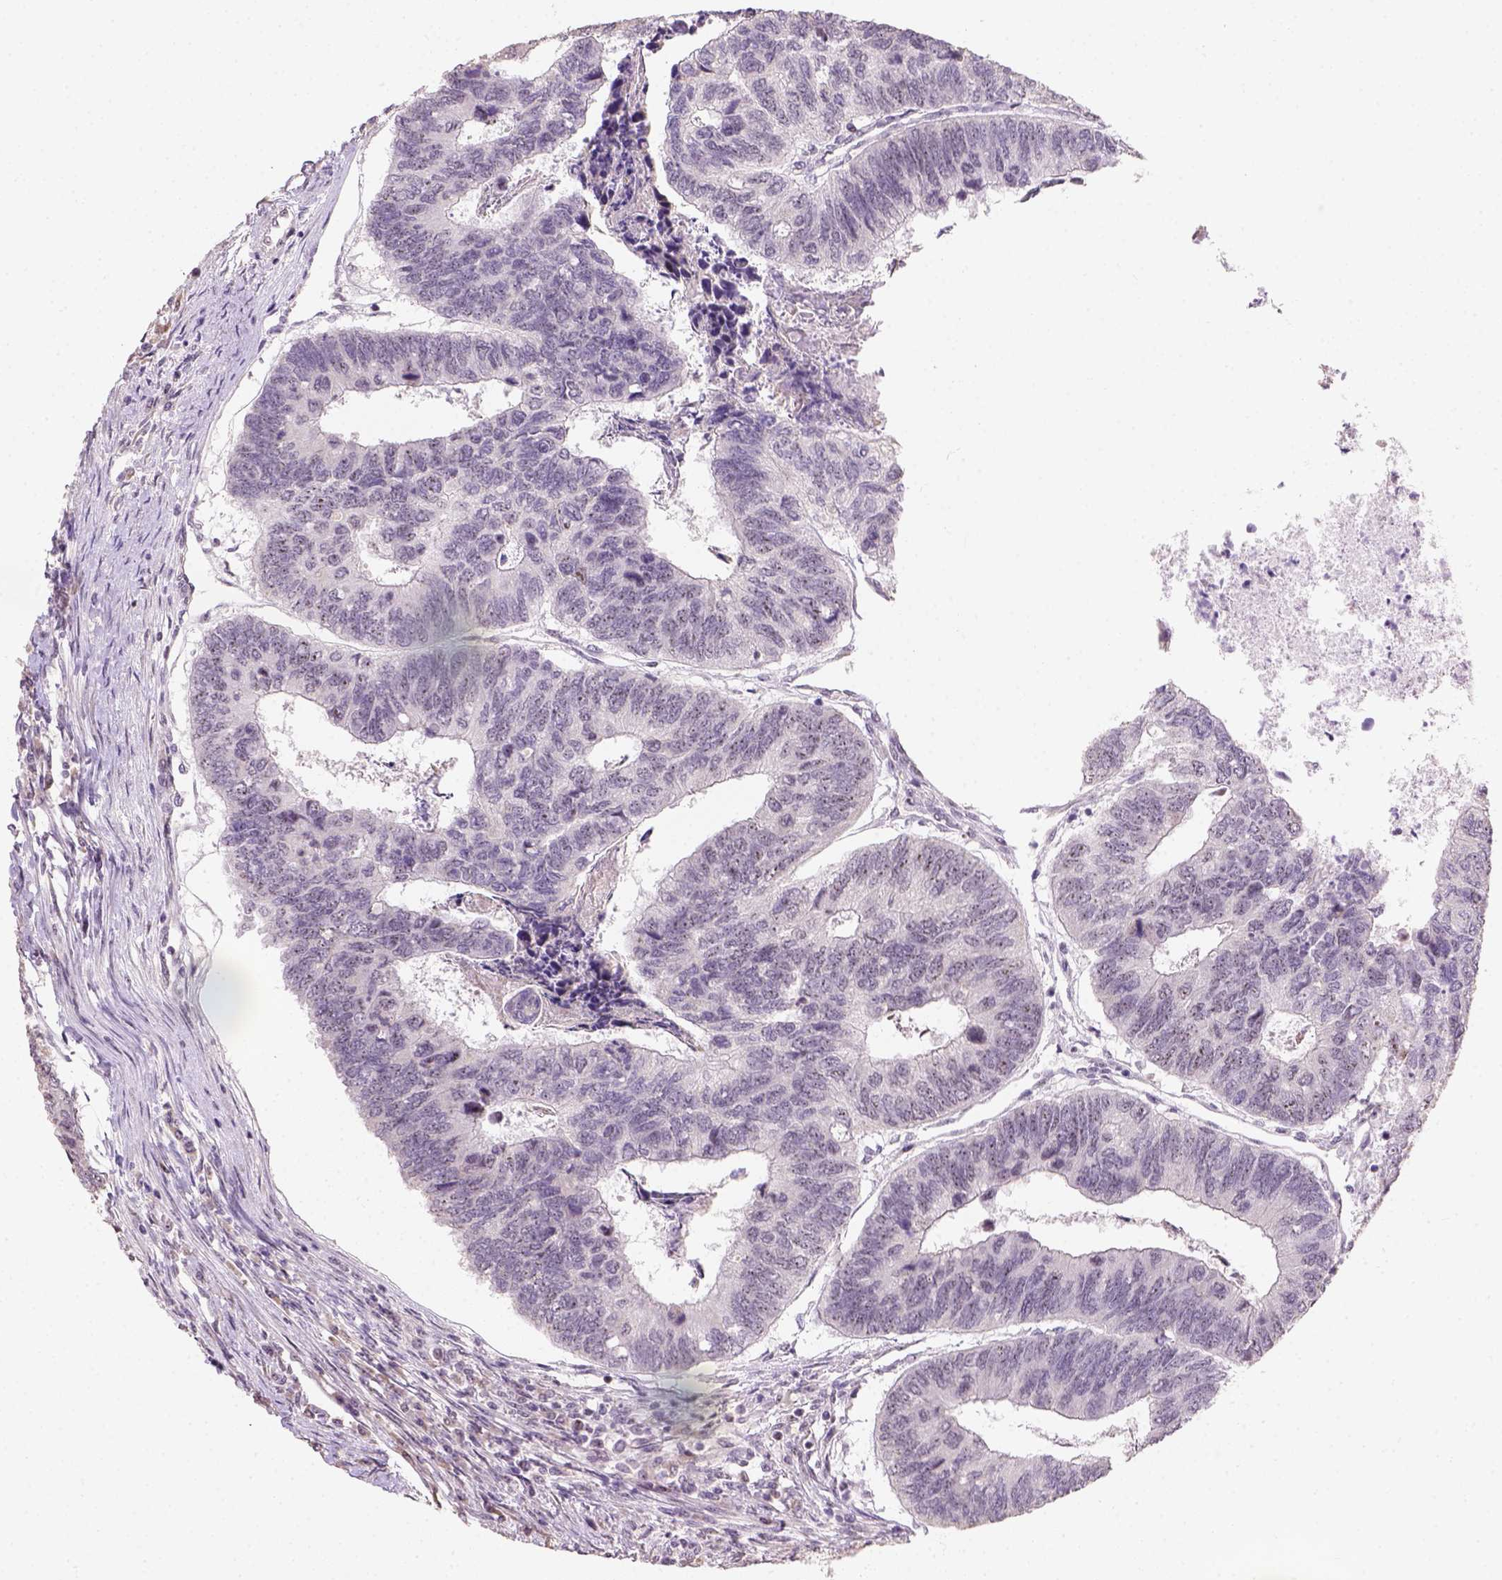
{"staining": {"intensity": "negative", "quantity": "none", "location": "none"}, "tissue": "colorectal cancer", "cell_type": "Tumor cells", "image_type": "cancer", "snomed": [{"axis": "morphology", "description": "Adenocarcinoma, NOS"}, {"axis": "topography", "description": "Colon"}], "caption": "A histopathology image of colorectal adenocarcinoma stained for a protein demonstrates no brown staining in tumor cells.", "gene": "DDX50", "patient": {"sex": "female", "age": 67}}